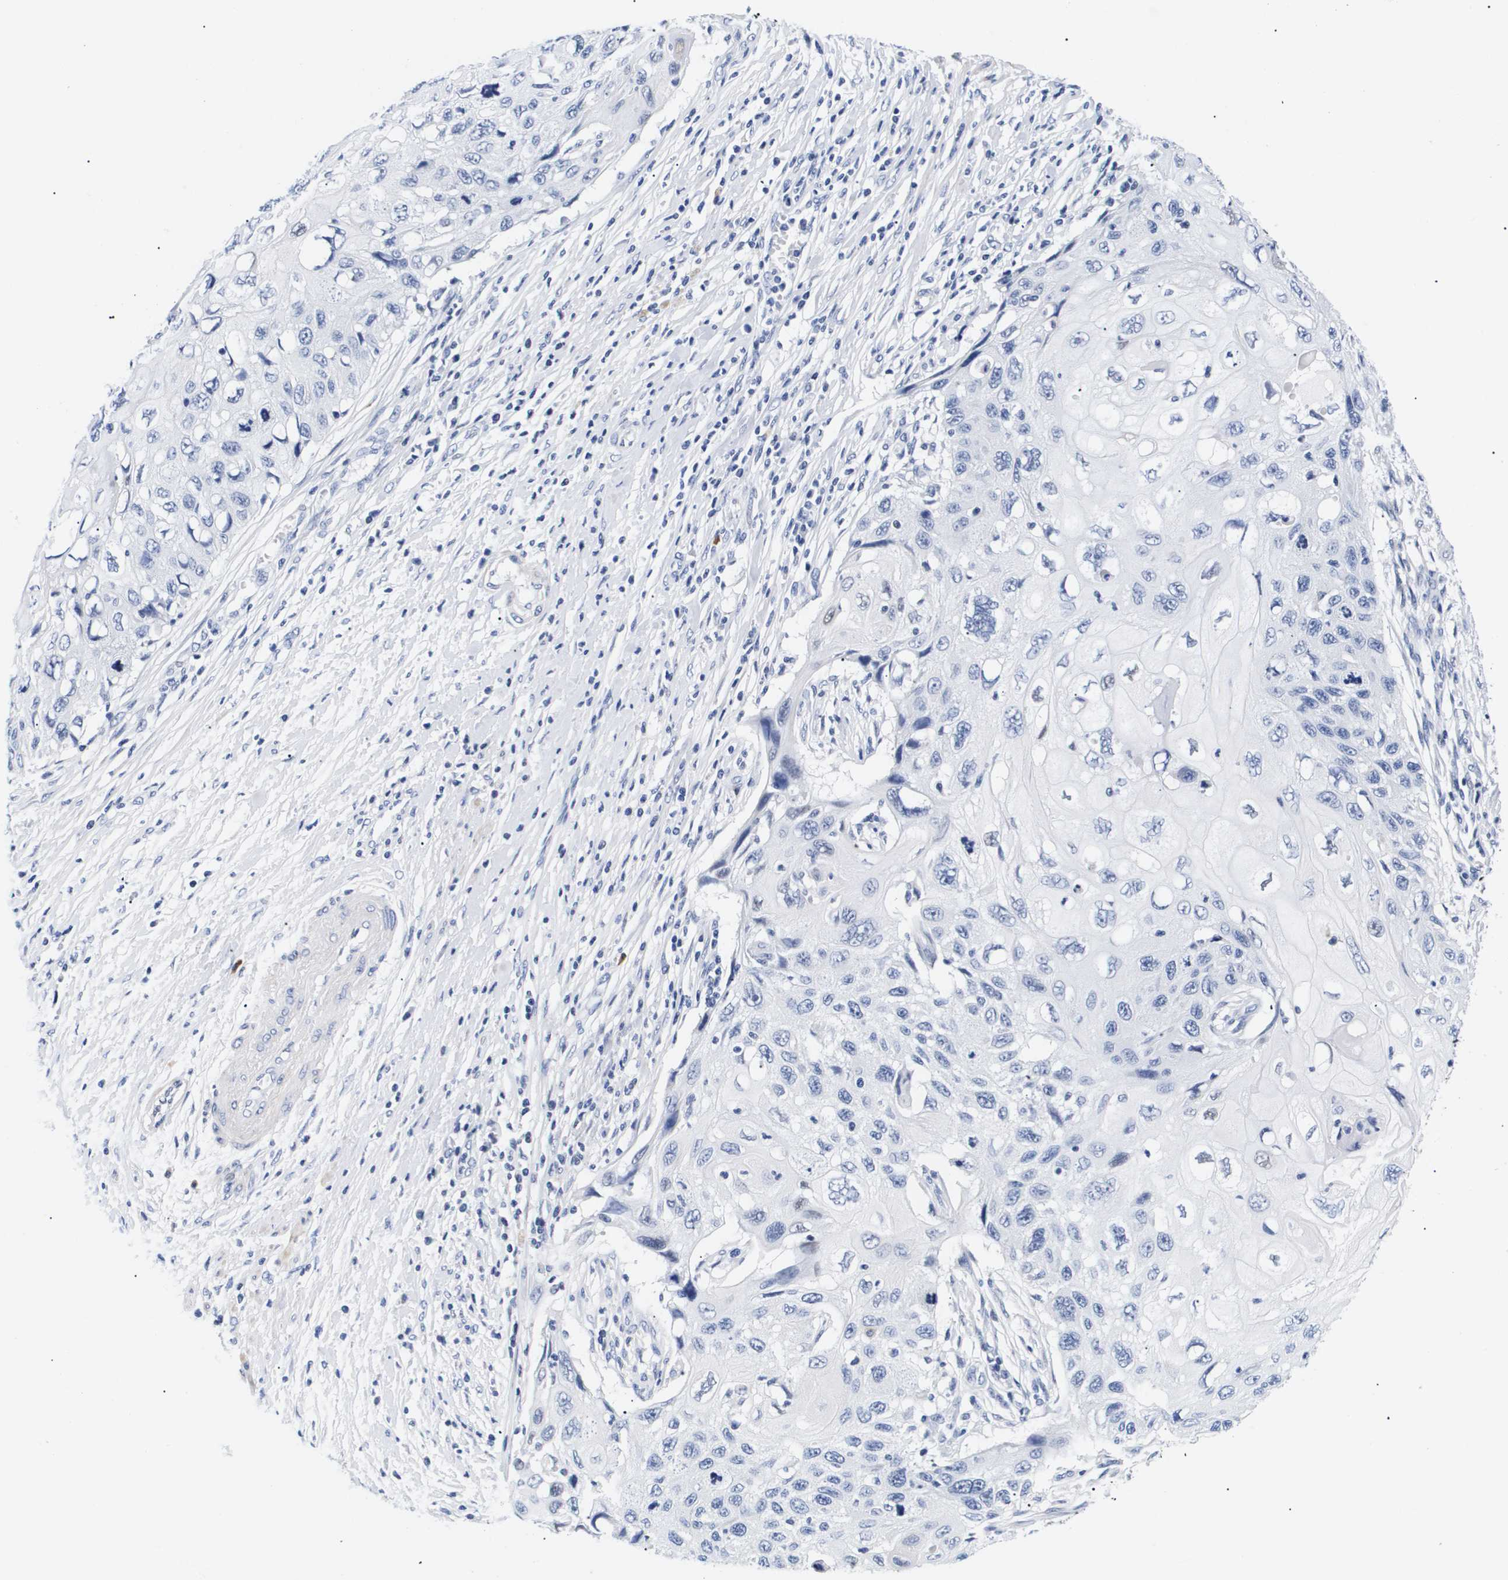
{"staining": {"intensity": "negative", "quantity": "none", "location": "none"}, "tissue": "cervical cancer", "cell_type": "Tumor cells", "image_type": "cancer", "snomed": [{"axis": "morphology", "description": "Squamous cell carcinoma, NOS"}, {"axis": "topography", "description": "Cervix"}], "caption": "The photomicrograph exhibits no staining of tumor cells in cervical cancer (squamous cell carcinoma).", "gene": "SHD", "patient": {"sex": "female", "age": 70}}